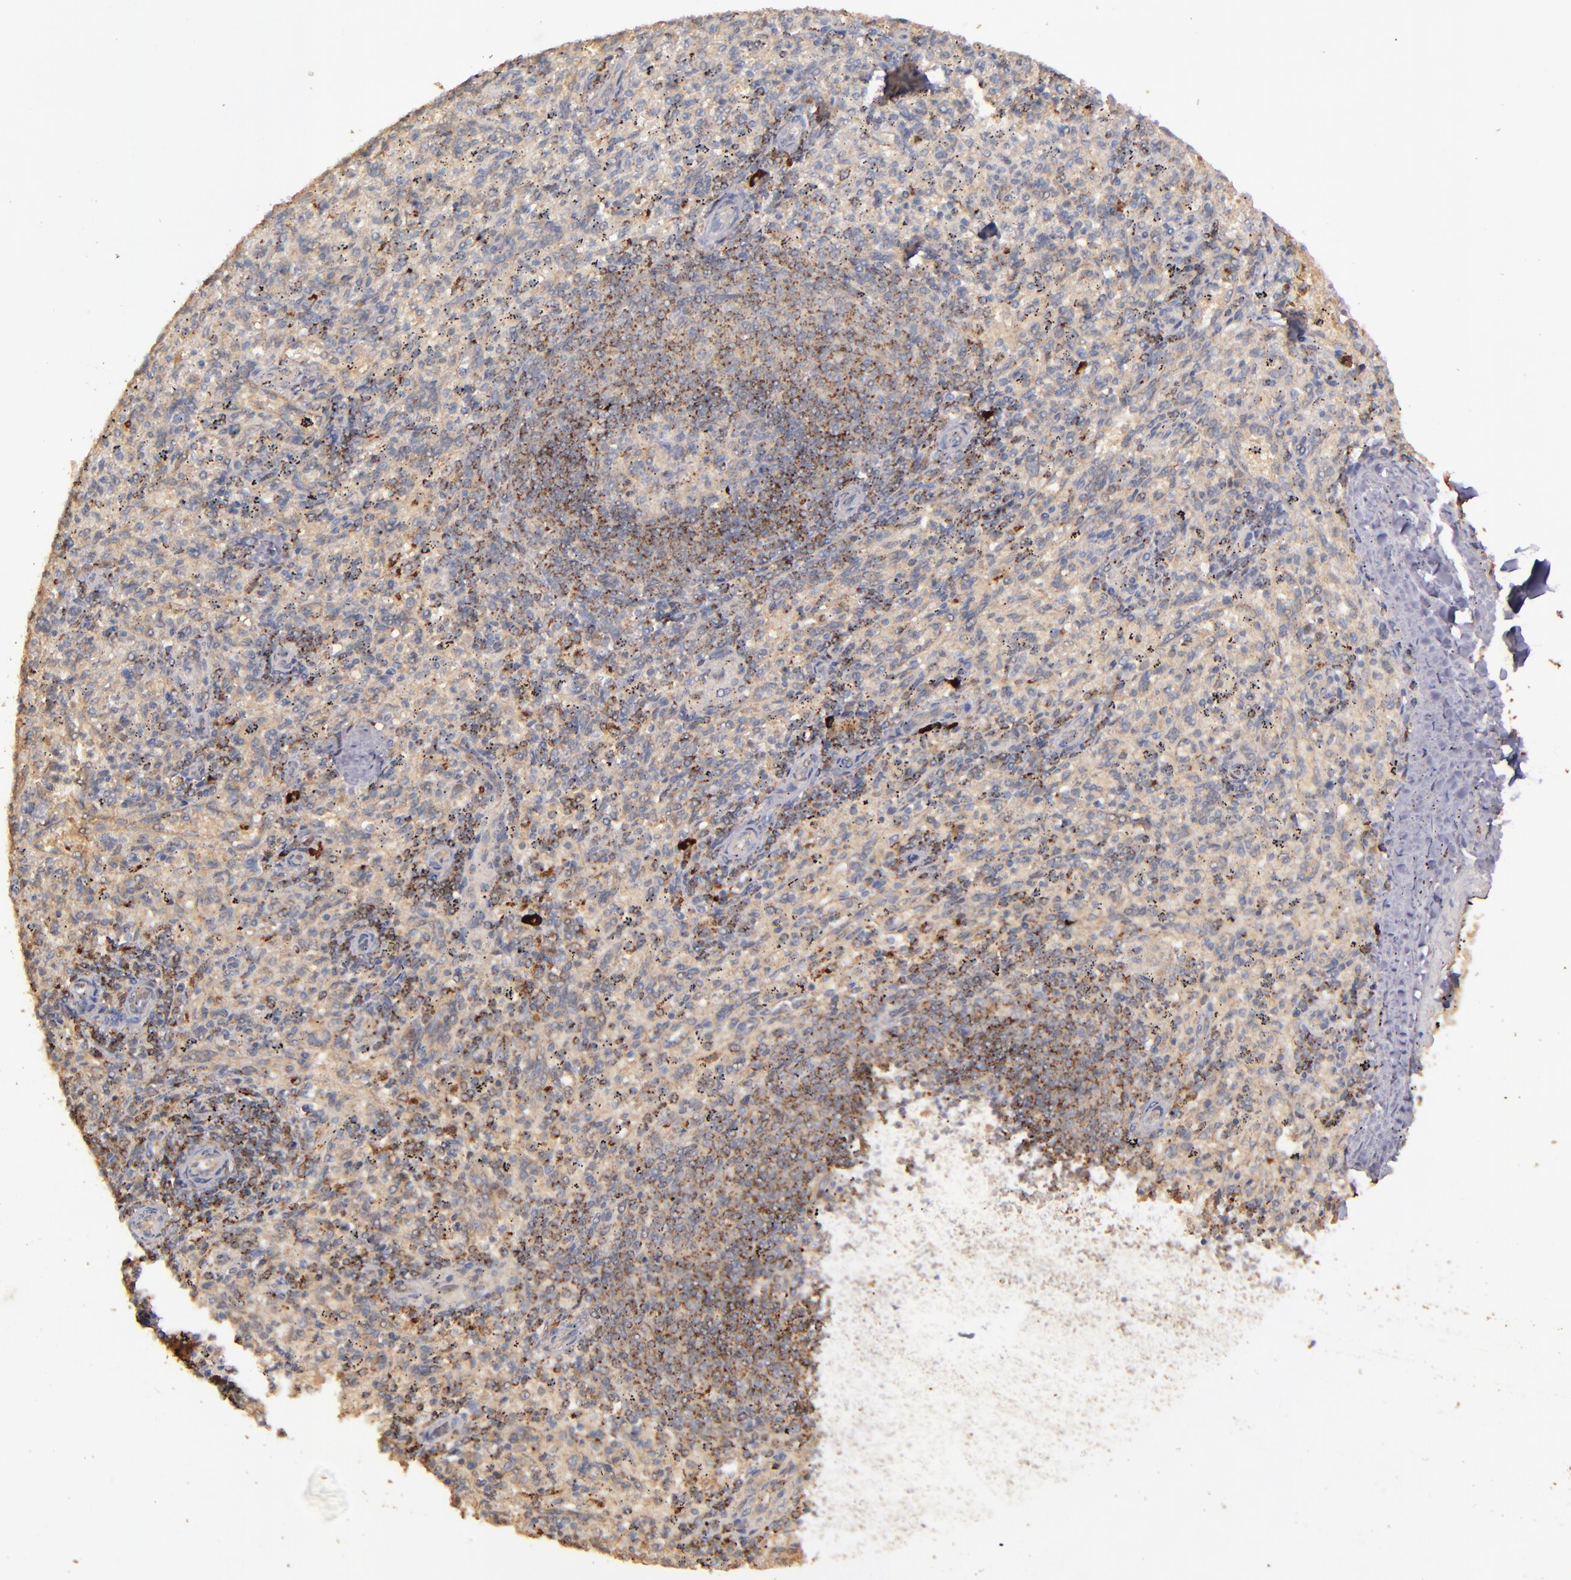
{"staining": {"intensity": "weak", "quantity": "<25%", "location": "cytoplasmic/membranous"}, "tissue": "spleen", "cell_type": "Cells in red pulp", "image_type": "normal", "snomed": [{"axis": "morphology", "description": "Normal tissue, NOS"}, {"axis": "topography", "description": "Spleen"}], "caption": "The image exhibits no significant positivity in cells in red pulp of spleen.", "gene": "SRRD", "patient": {"sex": "female", "age": 10}}